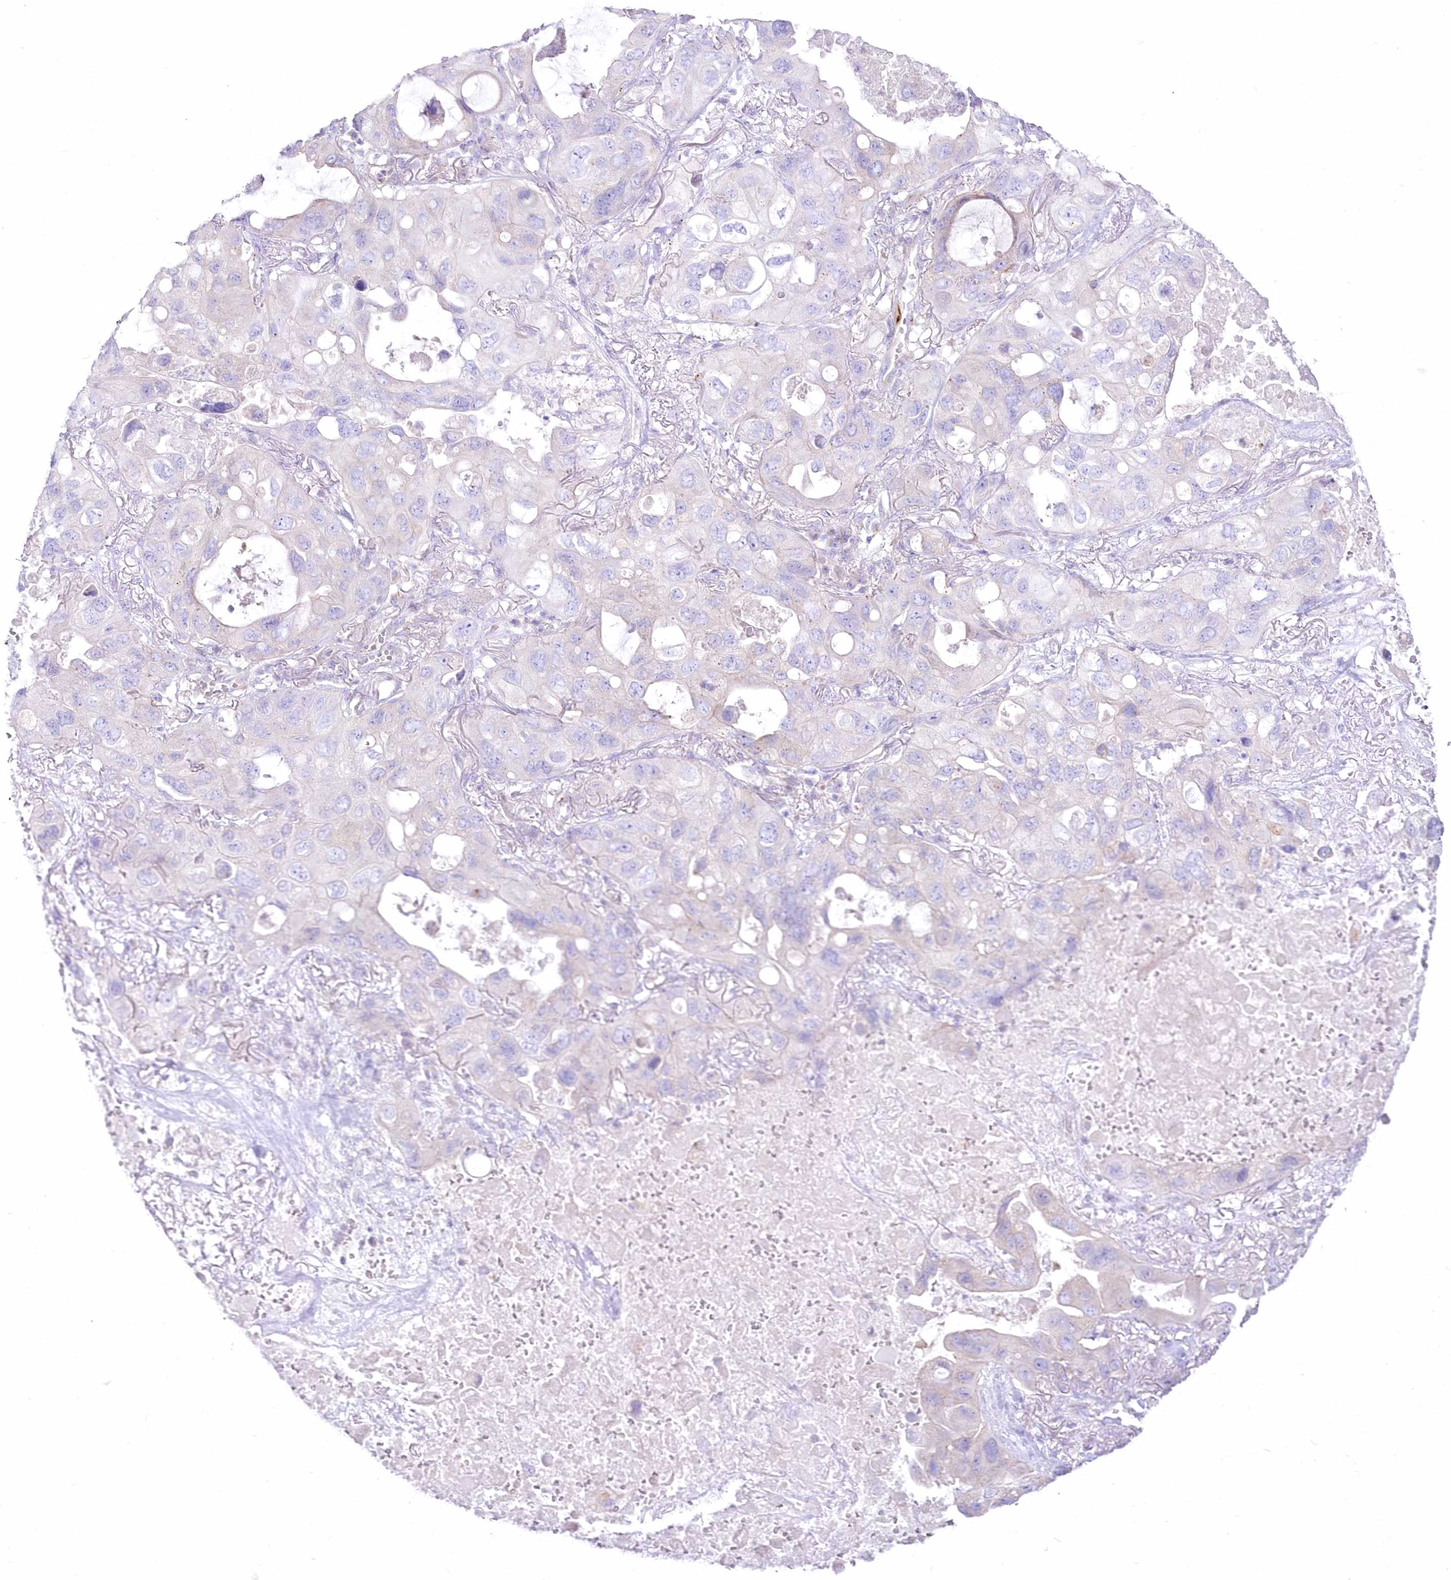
{"staining": {"intensity": "negative", "quantity": "none", "location": "none"}, "tissue": "lung cancer", "cell_type": "Tumor cells", "image_type": "cancer", "snomed": [{"axis": "morphology", "description": "Squamous cell carcinoma, NOS"}, {"axis": "topography", "description": "Lung"}], "caption": "High power microscopy photomicrograph of an immunohistochemistry micrograph of lung cancer (squamous cell carcinoma), revealing no significant expression in tumor cells.", "gene": "ZNF843", "patient": {"sex": "female", "age": 73}}